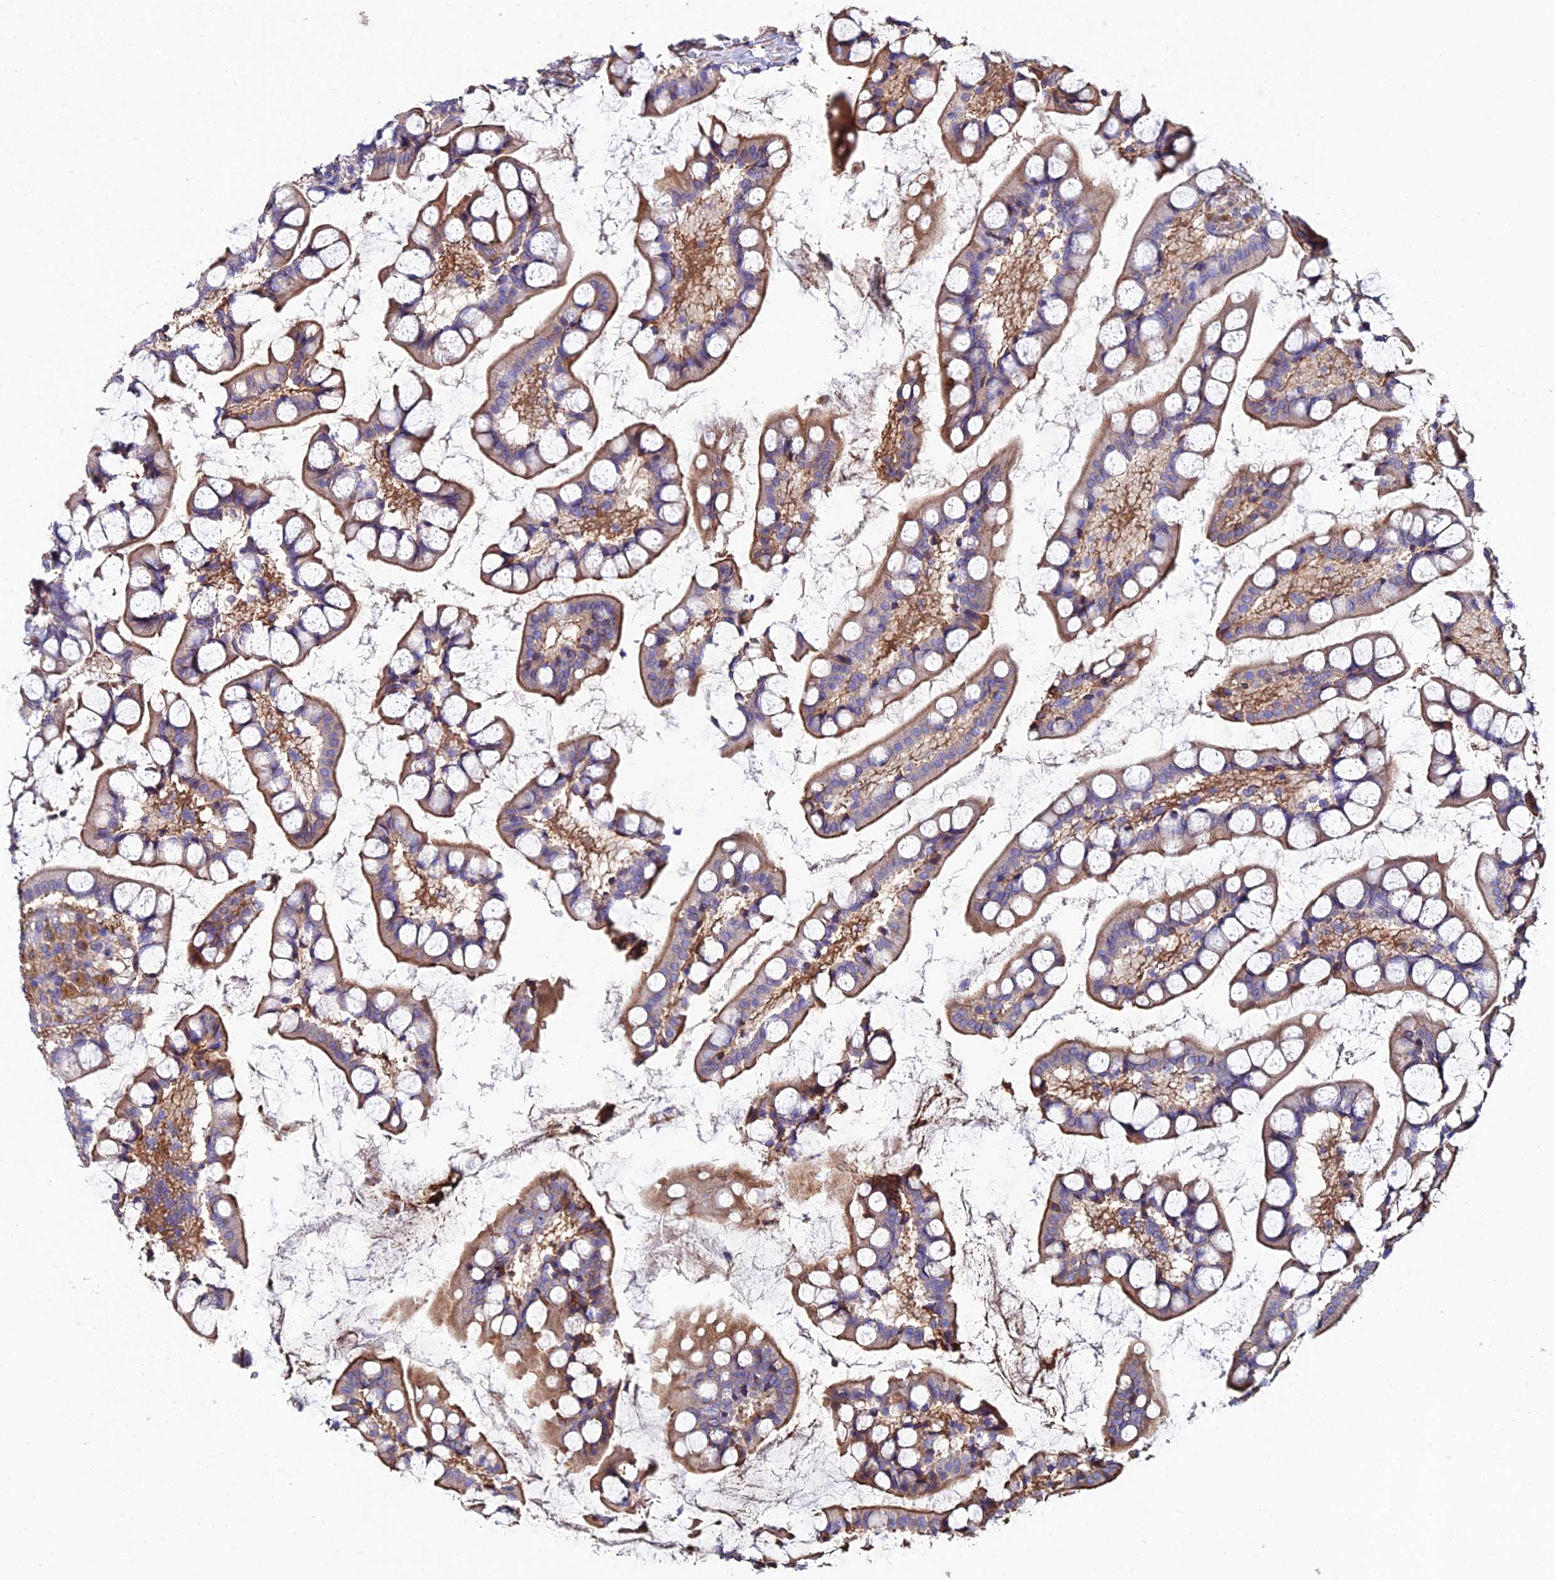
{"staining": {"intensity": "moderate", "quantity": "25%-75%", "location": "cytoplasmic/membranous"}, "tissue": "small intestine", "cell_type": "Glandular cells", "image_type": "normal", "snomed": [{"axis": "morphology", "description": "Normal tissue, NOS"}, {"axis": "topography", "description": "Small intestine"}], "caption": "Protein staining of benign small intestine displays moderate cytoplasmic/membranous expression in about 25%-75% of glandular cells.", "gene": "C6", "patient": {"sex": "male", "age": 52}}